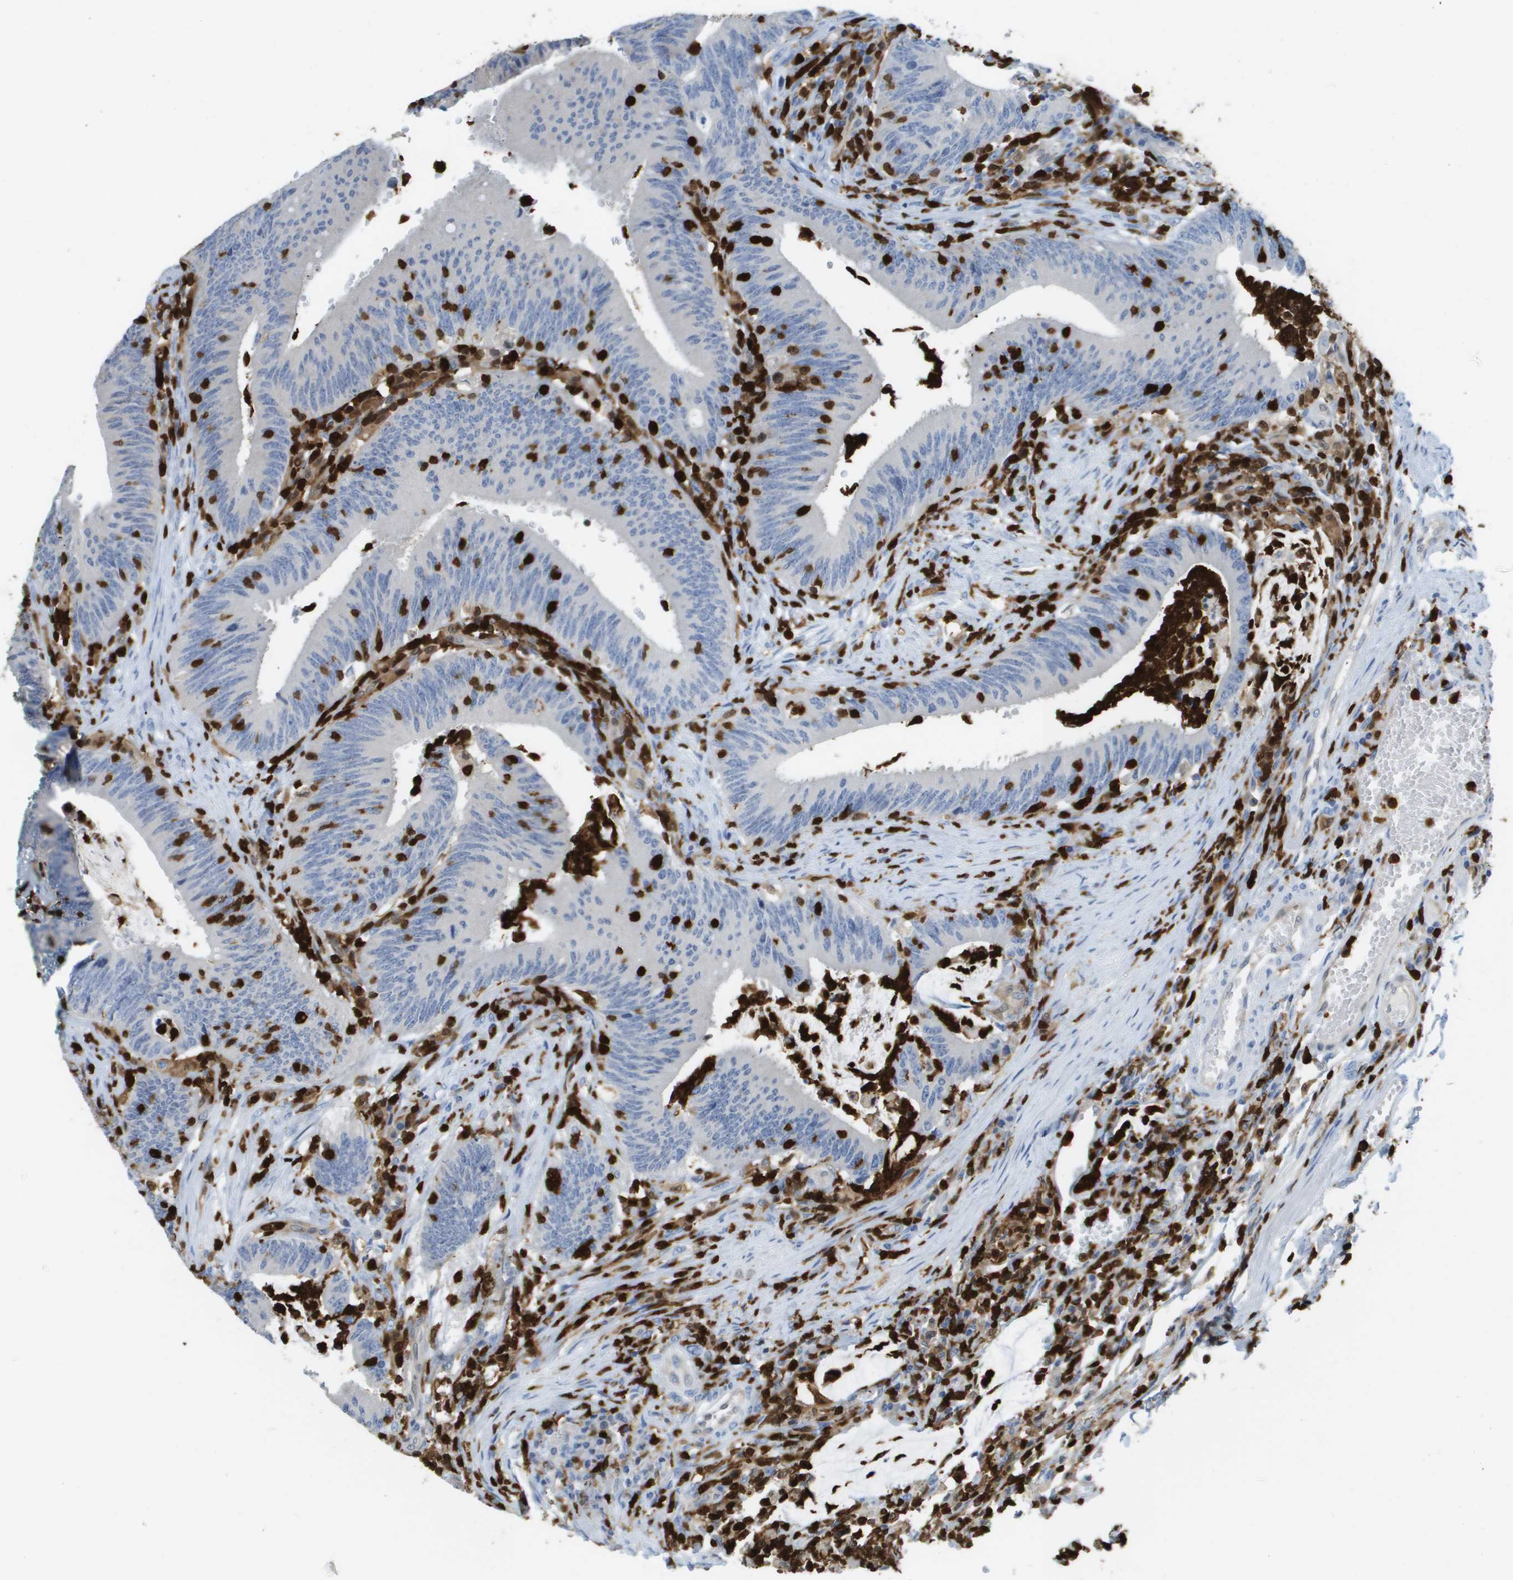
{"staining": {"intensity": "negative", "quantity": "none", "location": "none"}, "tissue": "colorectal cancer", "cell_type": "Tumor cells", "image_type": "cancer", "snomed": [{"axis": "morphology", "description": "Normal tissue, NOS"}, {"axis": "morphology", "description": "Adenocarcinoma, NOS"}, {"axis": "topography", "description": "Rectum"}], "caption": "The image shows no staining of tumor cells in adenocarcinoma (colorectal).", "gene": "DOCK5", "patient": {"sex": "female", "age": 66}}